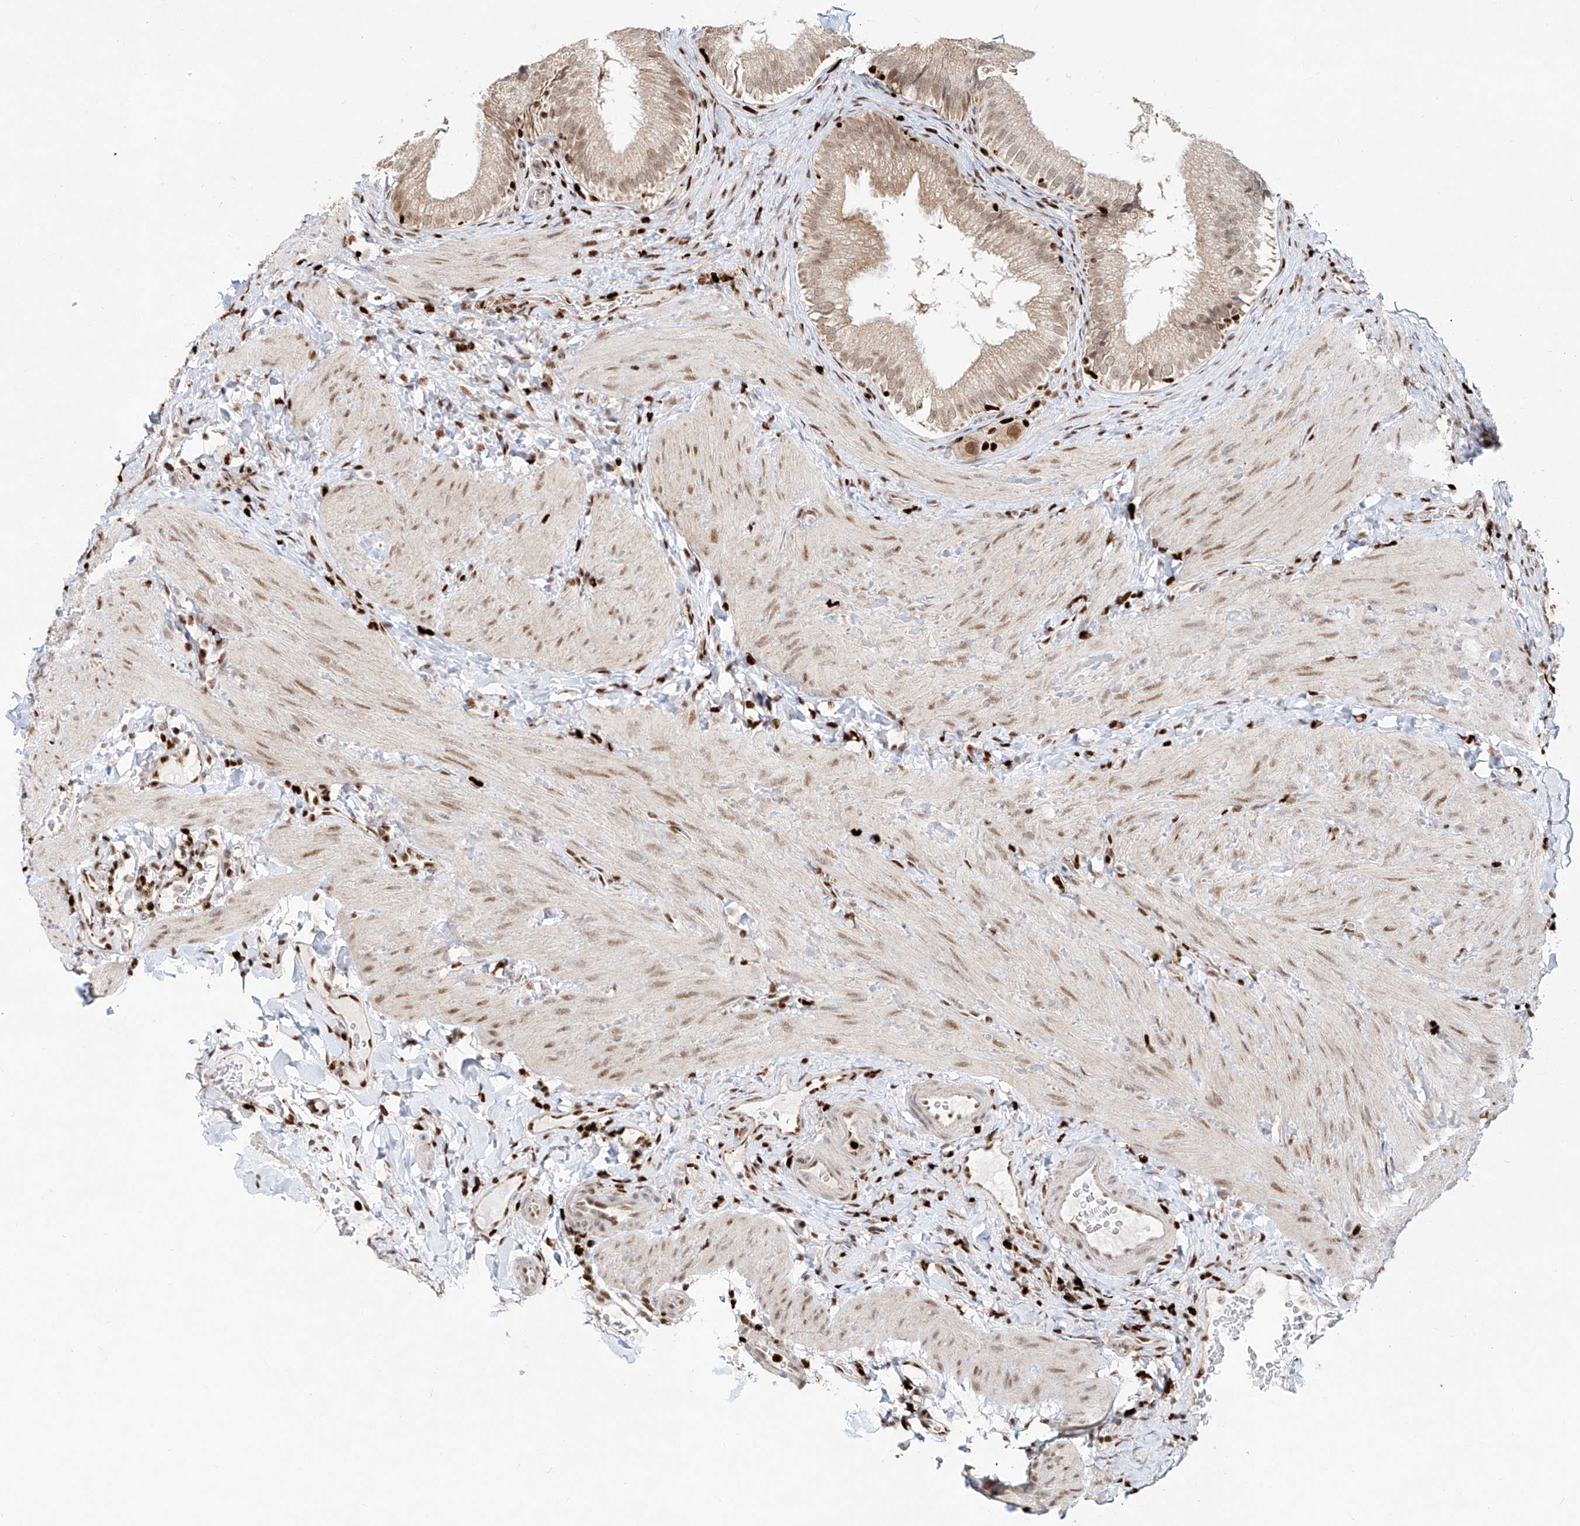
{"staining": {"intensity": "moderate", "quantity": ">75%", "location": "cytoplasmic/membranous,nuclear"}, "tissue": "gallbladder", "cell_type": "Glandular cells", "image_type": "normal", "snomed": [{"axis": "morphology", "description": "Normal tissue, NOS"}, {"axis": "topography", "description": "Gallbladder"}], "caption": "An IHC photomicrograph of unremarkable tissue is shown. Protein staining in brown labels moderate cytoplasmic/membranous,nuclear positivity in gallbladder within glandular cells.", "gene": "DZIP1L", "patient": {"sex": "female", "age": 30}}